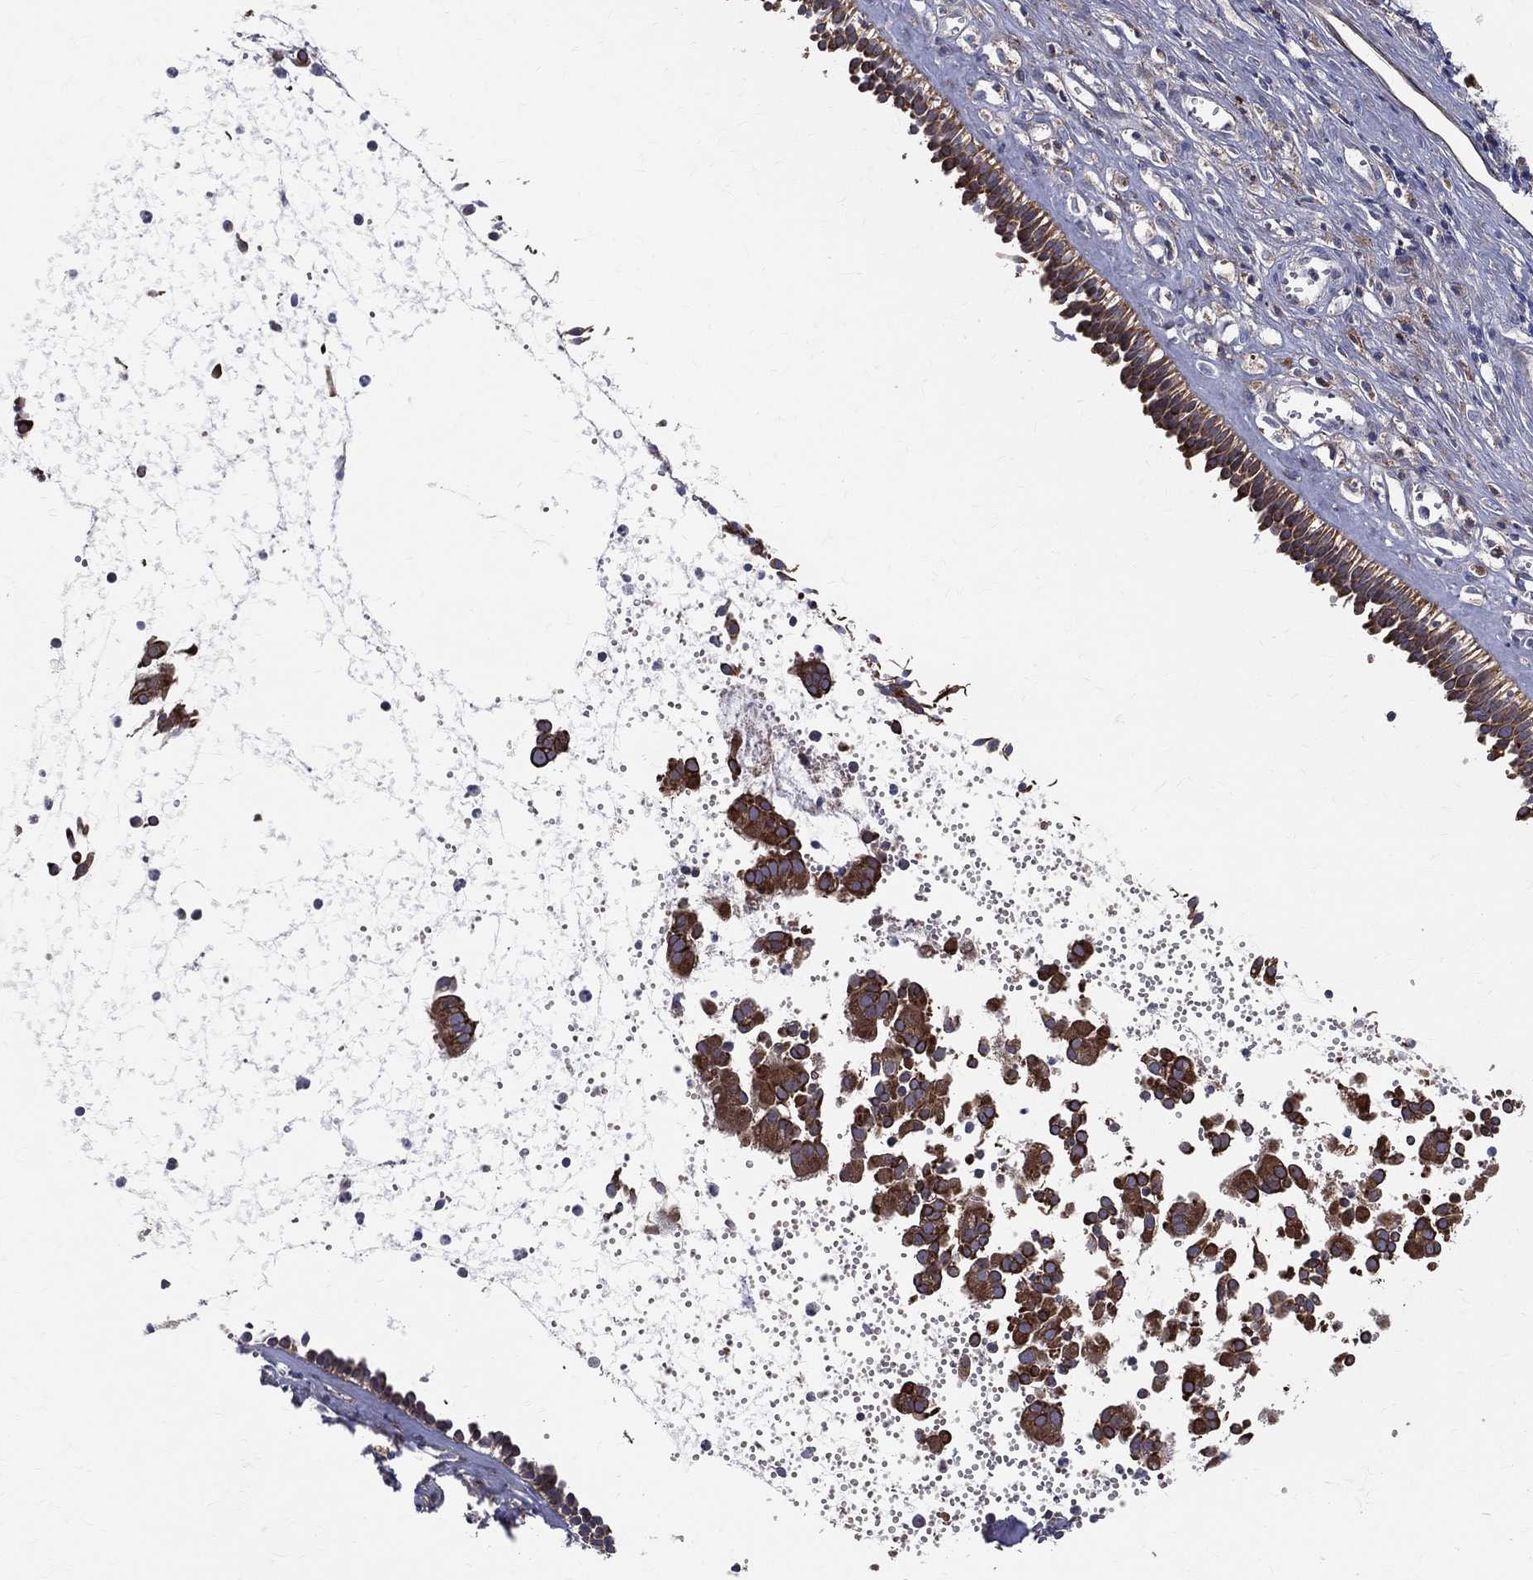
{"staining": {"intensity": "strong", "quantity": ">75%", "location": "cytoplasmic/membranous"}, "tissue": "nasopharynx", "cell_type": "Respiratory epithelial cells", "image_type": "normal", "snomed": [{"axis": "morphology", "description": "Normal tissue, NOS"}, {"axis": "topography", "description": "Nasopharynx"}], "caption": "IHC of unremarkable human nasopharynx exhibits high levels of strong cytoplasmic/membranous expression in about >75% of respiratory epithelial cells.", "gene": "MIX23", "patient": {"sex": "male", "age": 61}}